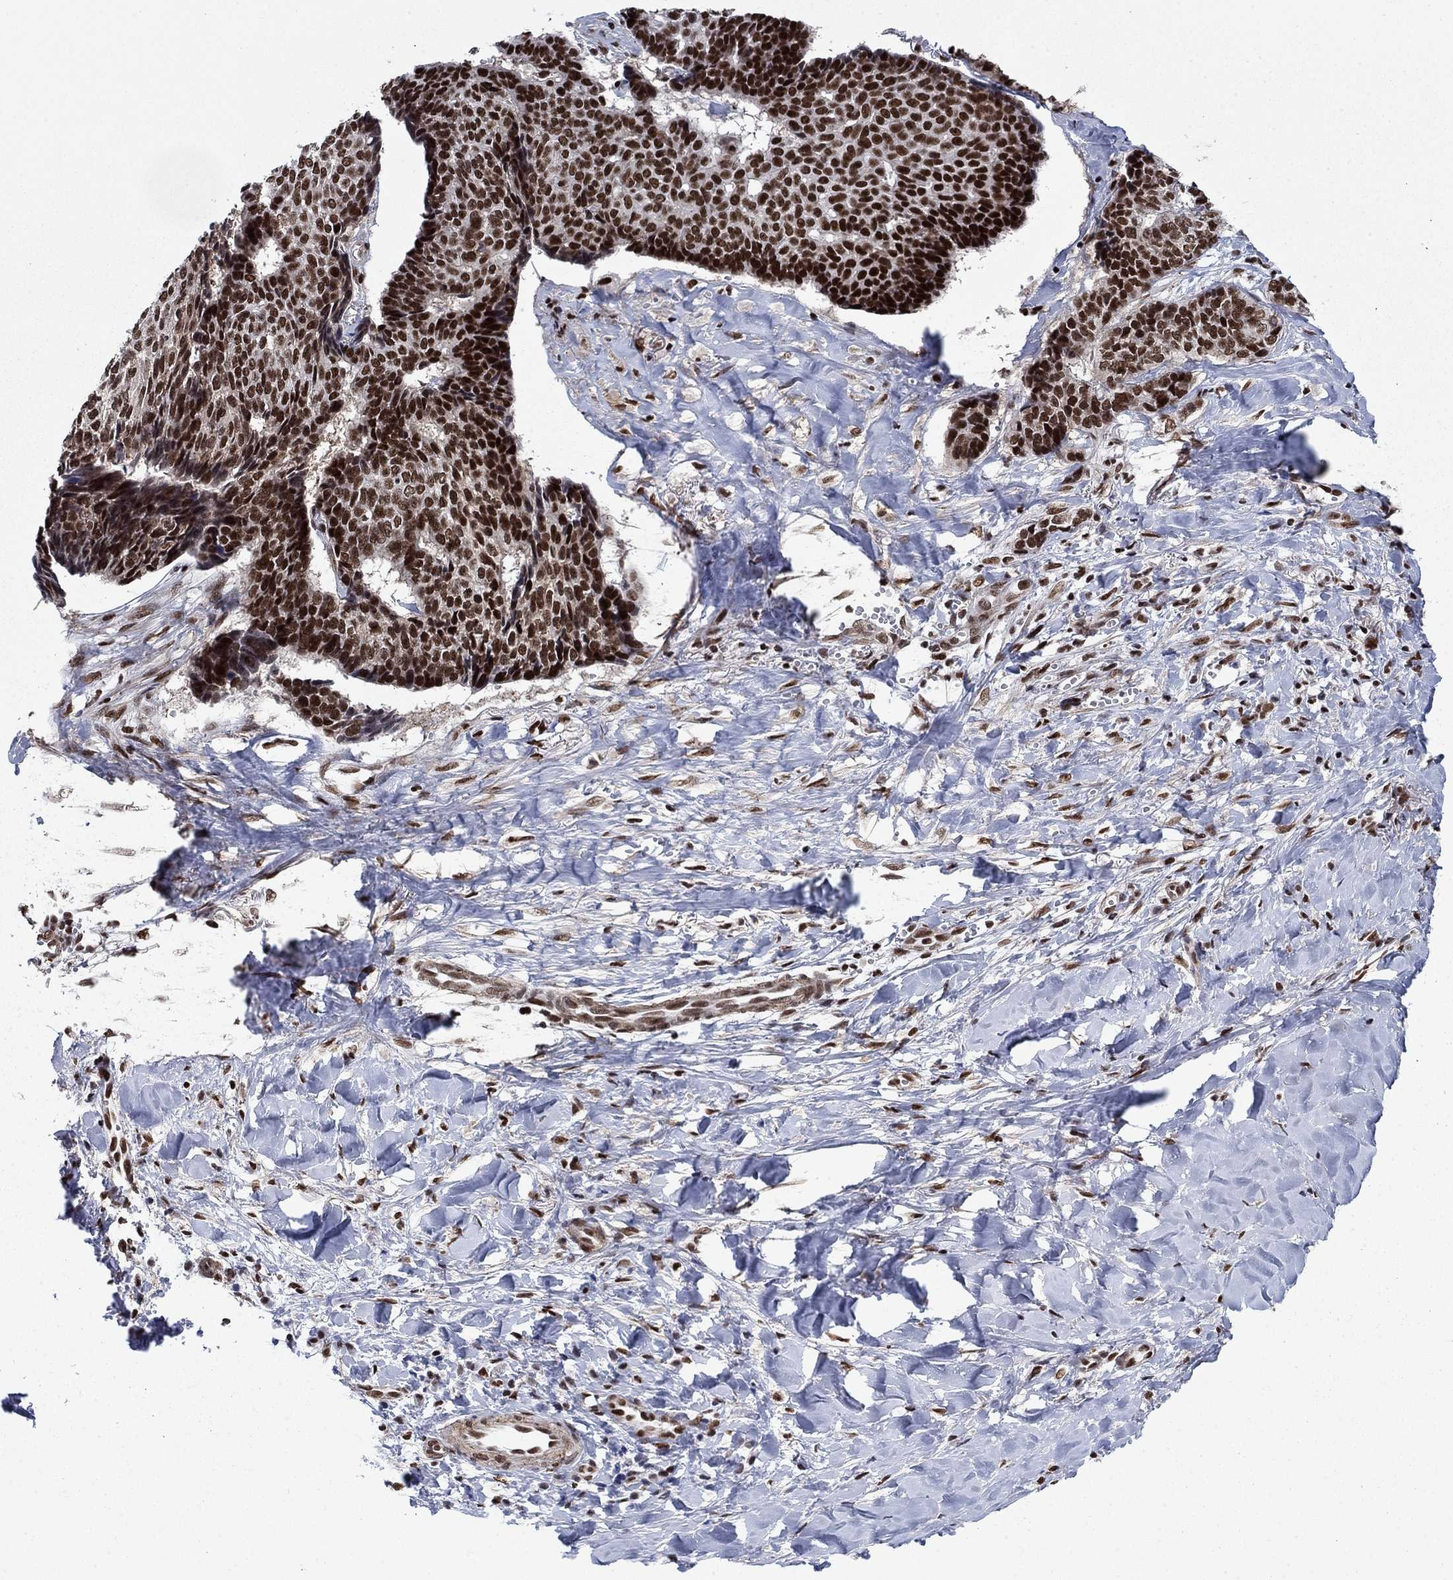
{"staining": {"intensity": "strong", "quantity": ">75%", "location": "nuclear"}, "tissue": "skin cancer", "cell_type": "Tumor cells", "image_type": "cancer", "snomed": [{"axis": "morphology", "description": "Basal cell carcinoma"}, {"axis": "topography", "description": "Skin"}], "caption": "Skin cancer (basal cell carcinoma) tissue displays strong nuclear staining in about >75% of tumor cells, visualized by immunohistochemistry.", "gene": "RPRD1B", "patient": {"sex": "male", "age": 86}}